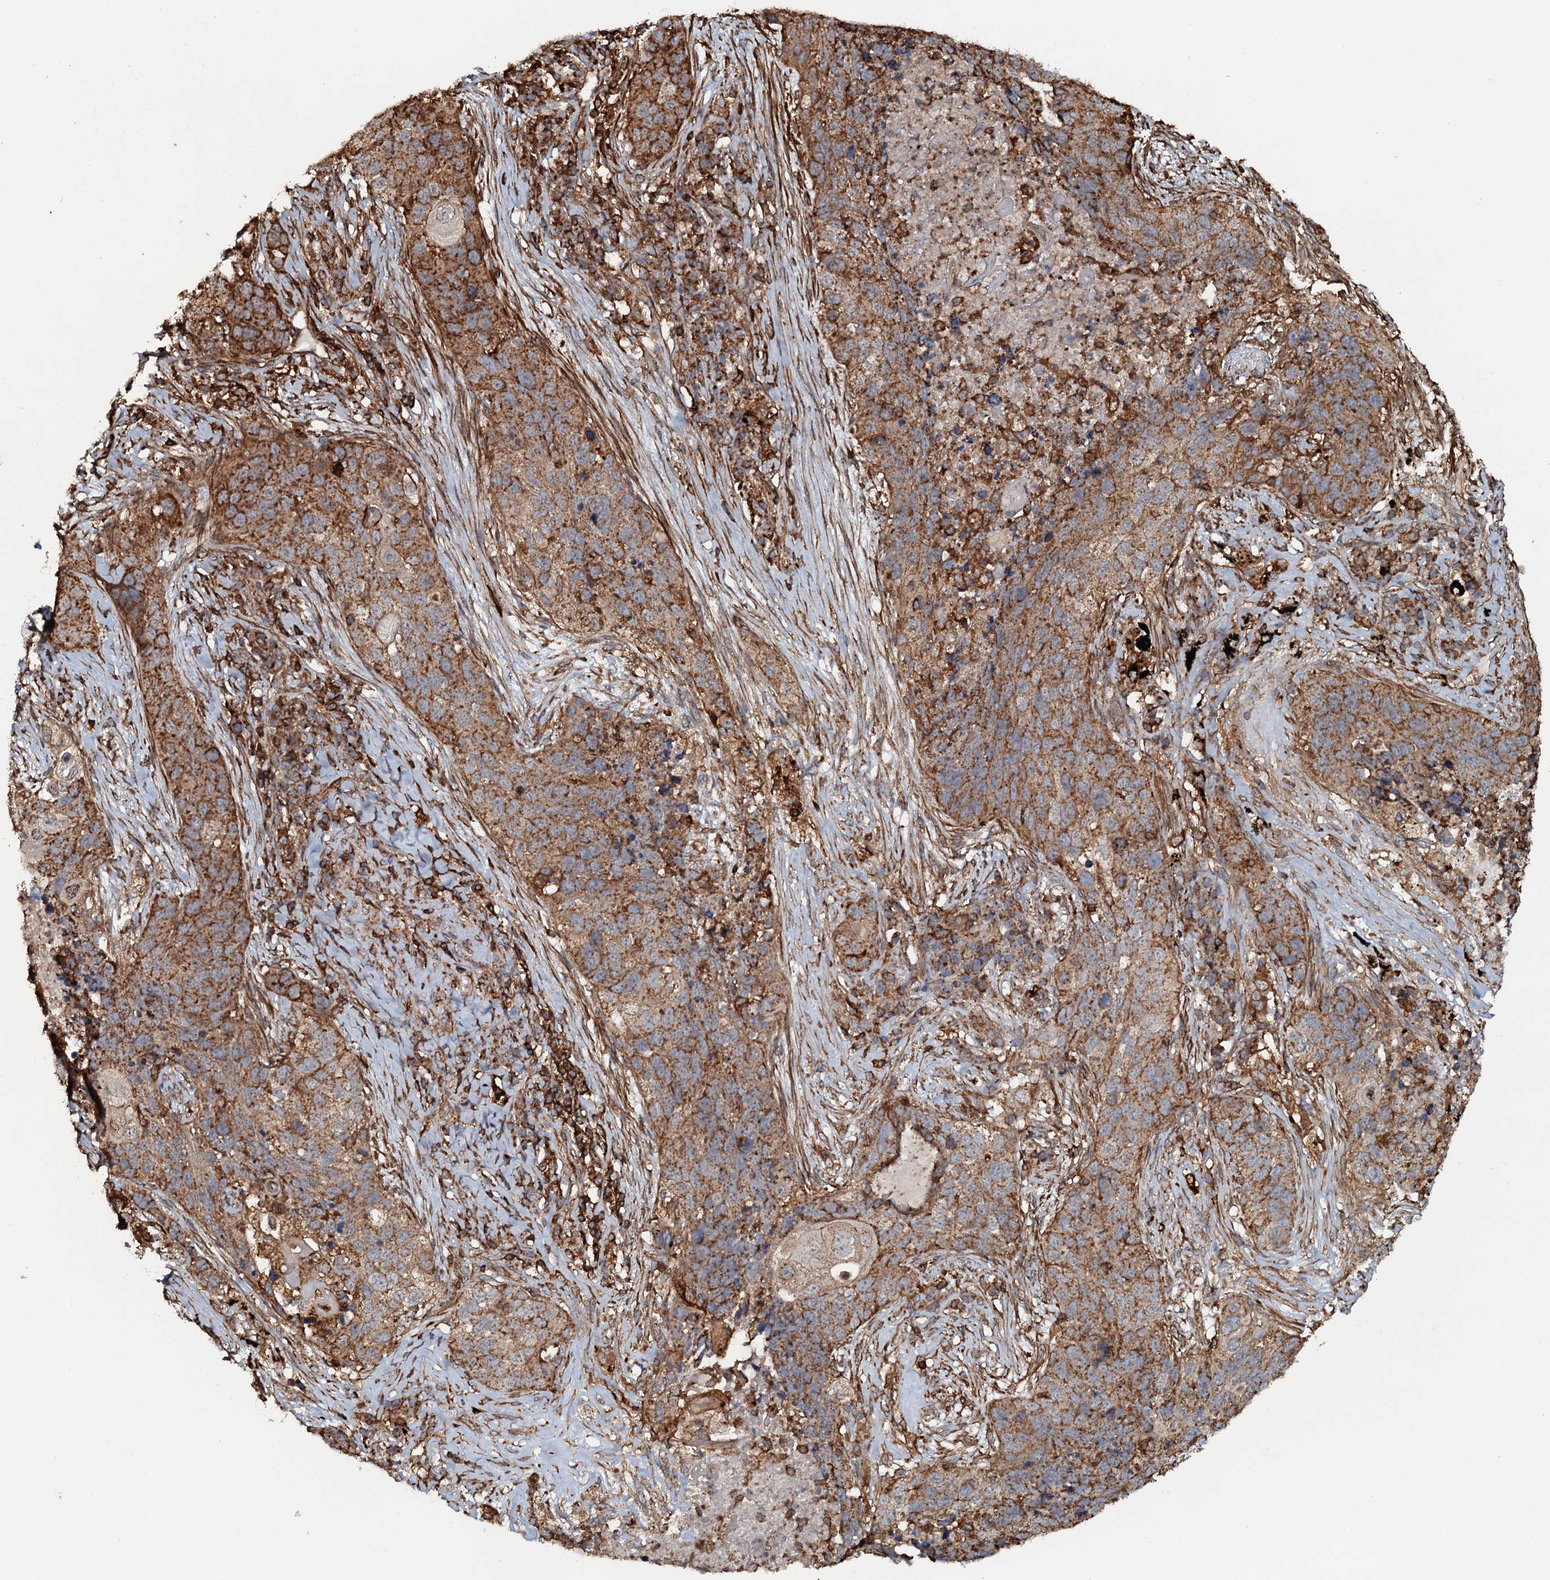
{"staining": {"intensity": "moderate", "quantity": ">75%", "location": "cytoplasmic/membranous"}, "tissue": "lung cancer", "cell_type": "Tumor cells", "image_type": "cancer", "snomed": [{"axis": "morphology", "description": "Squamous cell carcinoma, NOS"}, {"axis": "topography", "description": "Lung"}], "caption": "Tumor cells show medium levels of moderate cytoplasmic/membranous staining in approximately >75% of cells in lung cancer (squamous cell carcinoma).", "gene": "VWA8", "patient": {"sex": "female", "age": 63}}